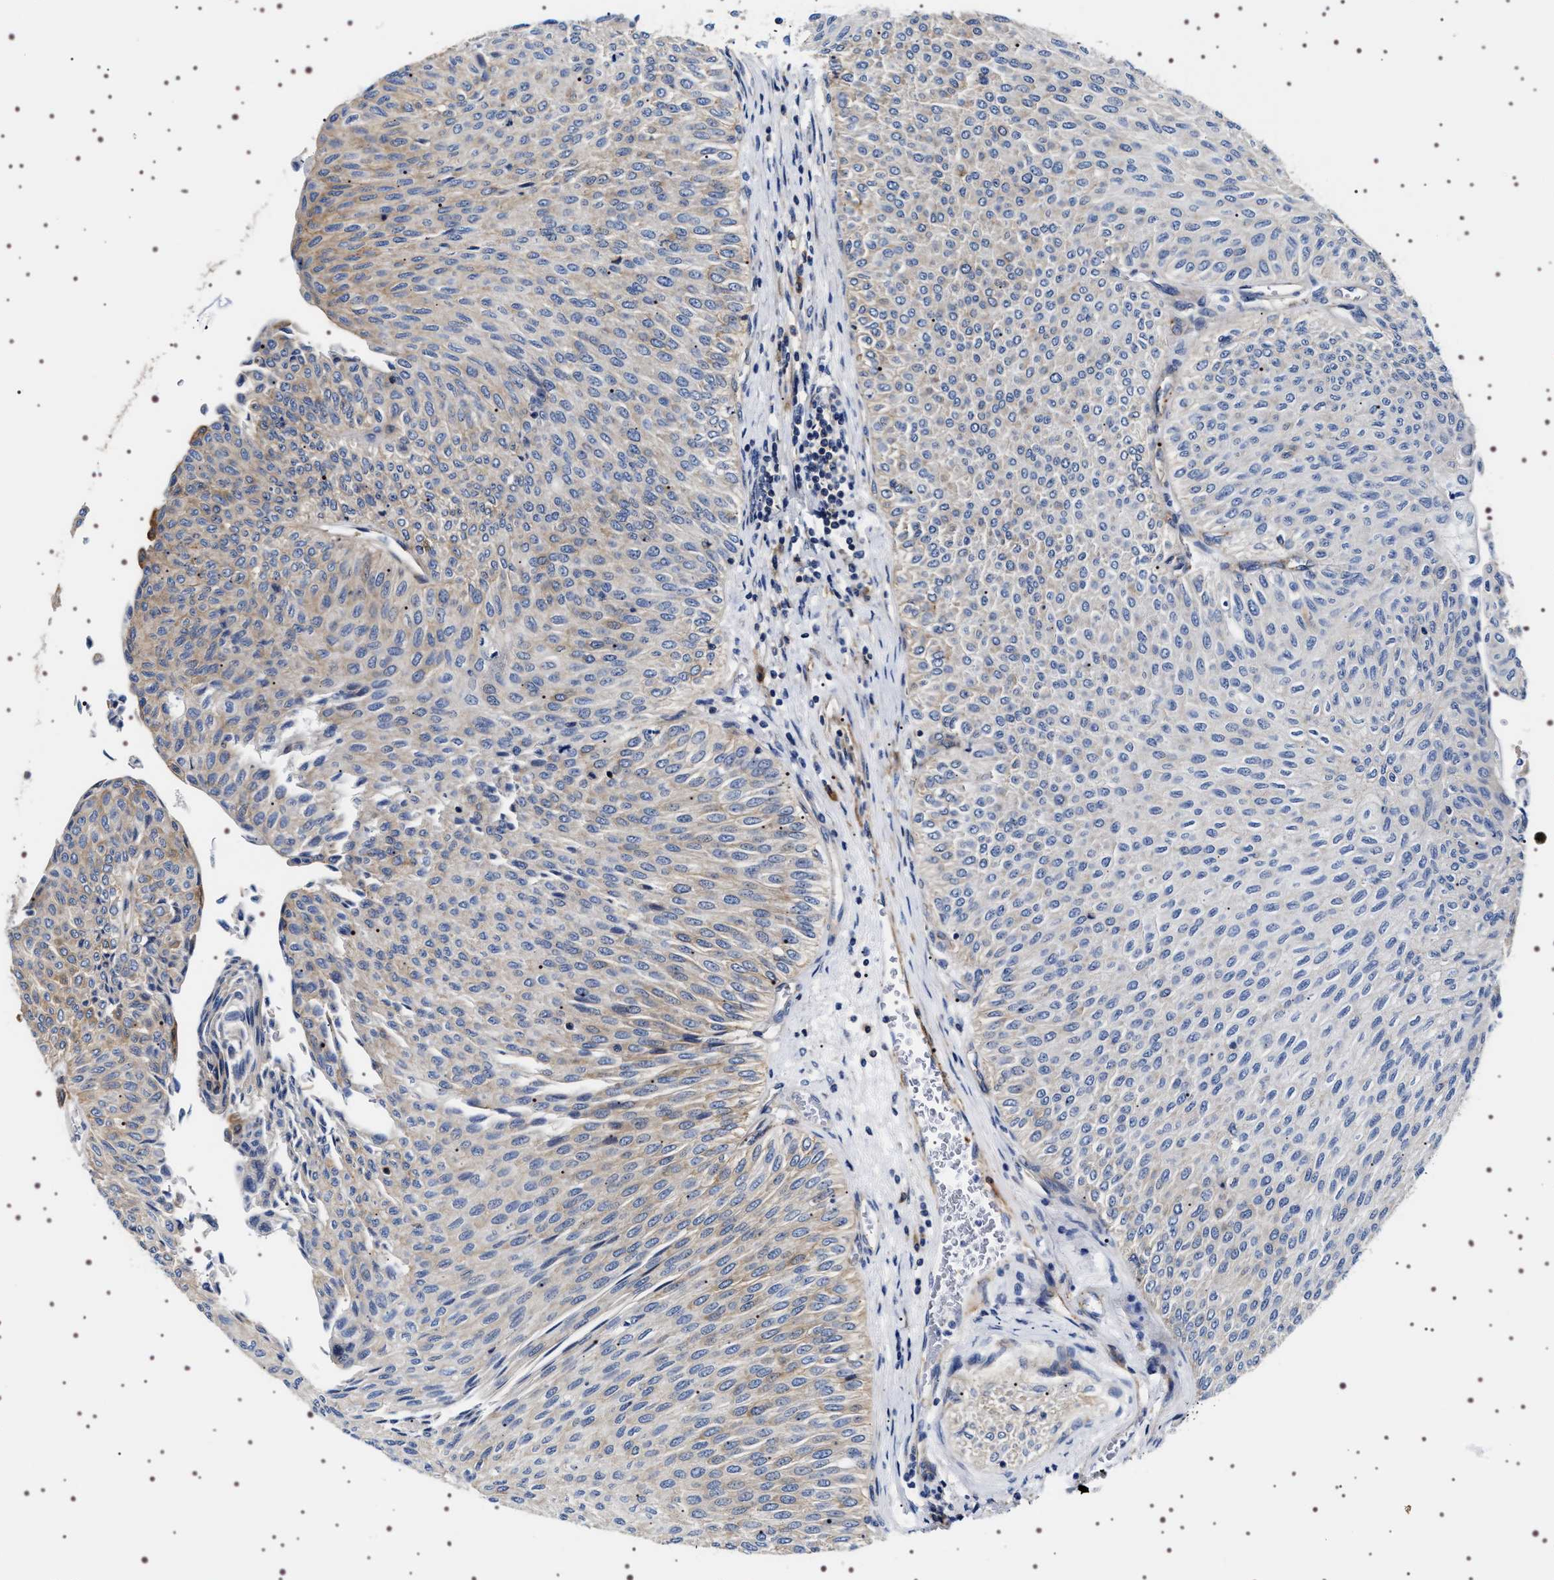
{"staining": {"intensity": "weak", "quantity": "<25%", "location": "cytoplasmic/membranous"}, "tissue": "urothelial cancer", "cell_type": "Tumor cells", "image_type": "cancer", "snomed": [{"axis": "morphology", "description": "Urothelial carcinoma, Low grade"}, {"axis": "topography", "description": "Urinary bladder"}], "caption": "IHC of urothelial carcinoma (low-grade) shows no staining in tumor cells. (DAB (3,3'-diaminobenzidine) IHC visualized using brightfield microscopy, high magnification).", "gene": "SQLE", "patient": {"sex": "male", "age": 78}}